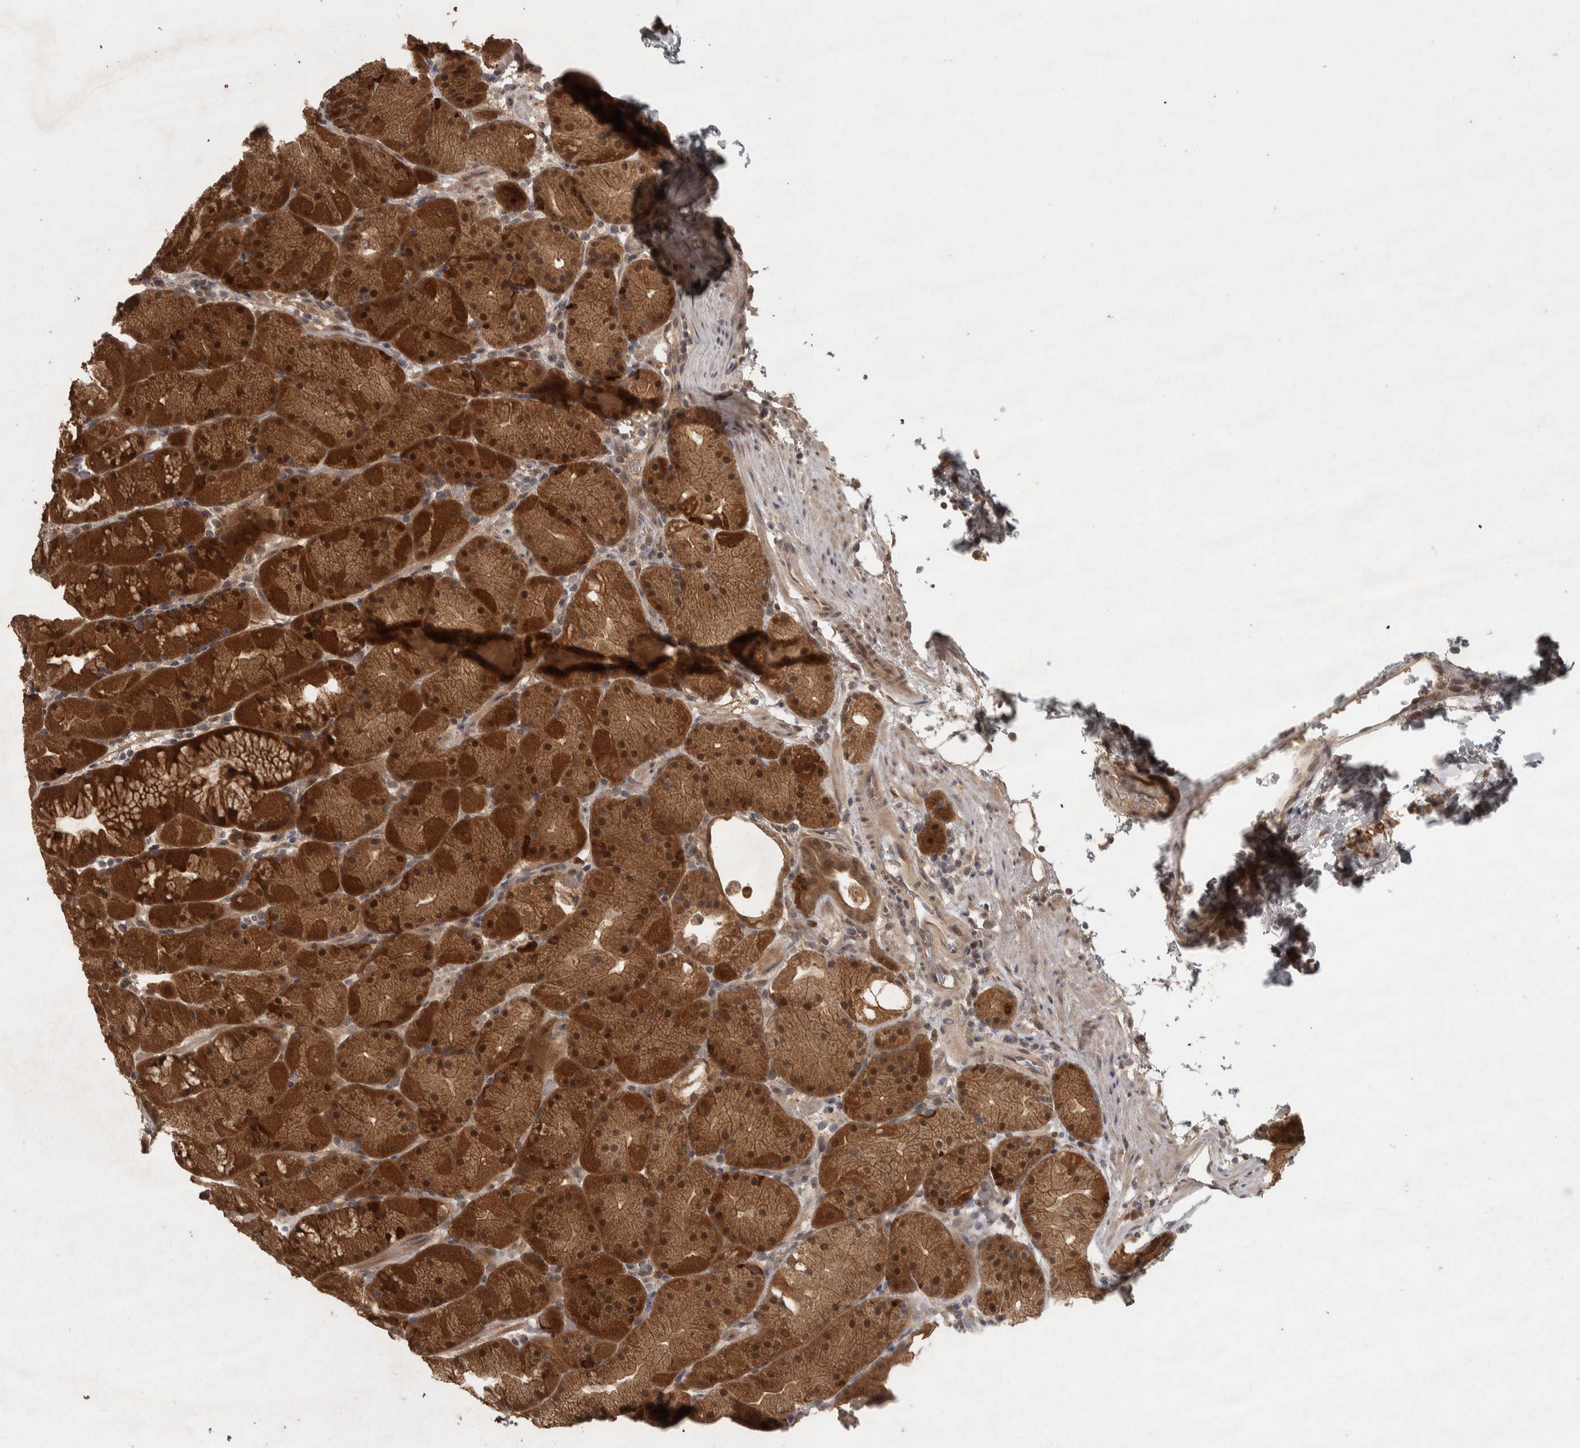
{"staining": {"intensity": "strong", "quantity": ">75%", "location": "cytoplasmic/membranous,nuclear"}, "tissue": "stomach", "cell_type": "Glandular cells", "image_type": "normal", "snomed": [{"axis": "morphology", "description": "Normal tissue, NOS"}, {"axis": "topography", "description": "Stomach, upper"}, {"axis": "topography", "description": "Stomach"}], "caption": "Immunohistochemical staining of benign stomach reveals >75% levels of strong cytoplasmic/membranous,nuclear protein staining in approximately >75% of glandular cells. Immunohistochemistry (ihc) stains the protein of interest in brown and the nuclei are stained blue.", "gene": "ACO1", "patient": {"sex": "male", "age": 48}}